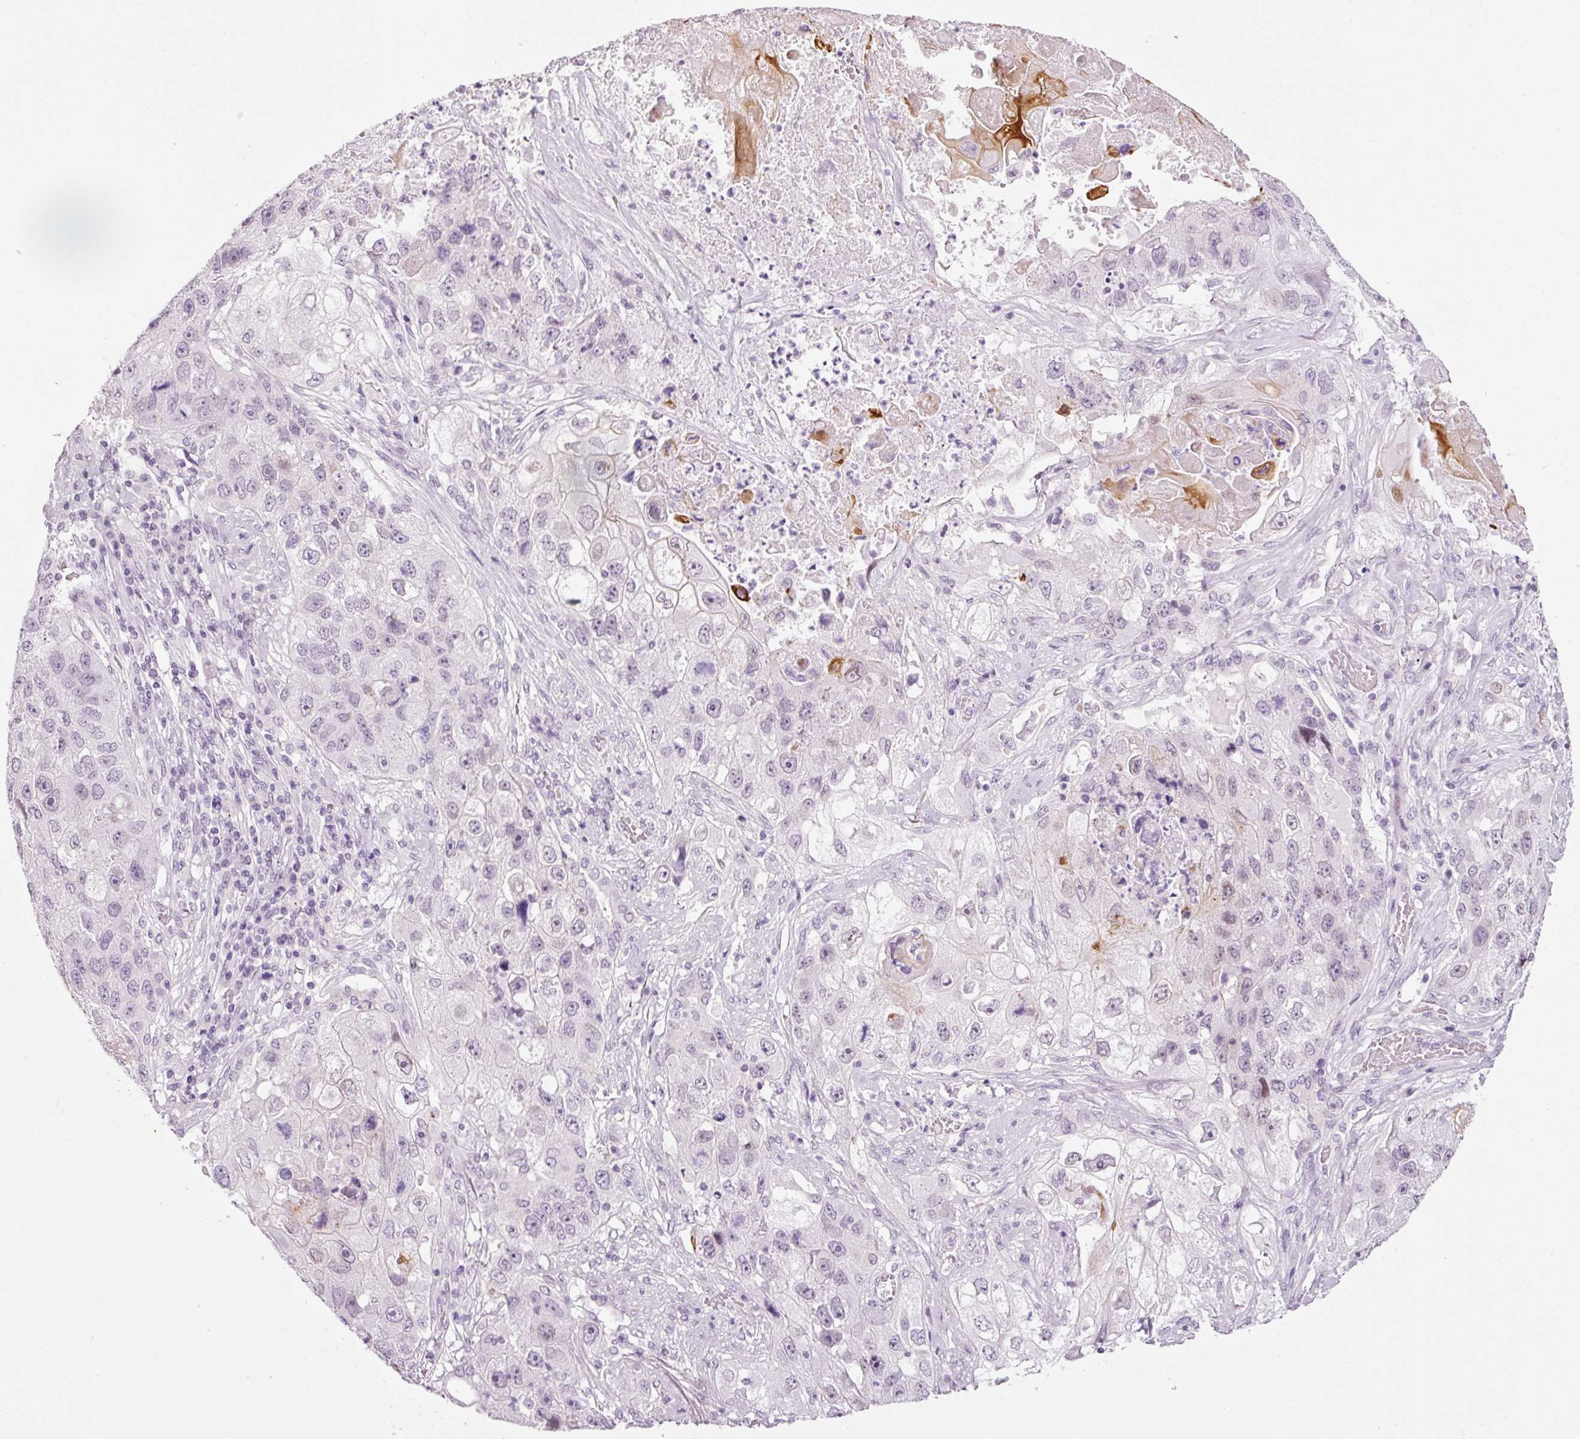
{"staining": {"intensity": "negative", "quantity": "none", "location": "none"}, "tissue": "lung cancer", "cell_type": "Tumor cells", "image_type": "cancer", "snomed": [{"axis": "morphology", "description": "Squamous cell carcinoma, NOS"}, {"axis": "topography", "description": "Lung"}], "caption": "An immunohistochemistry micrograph of lung cancer is shown. There is no staining in tumor cells of lung cancer.", "gene": "ANKRD20A1", "patient": {"sex": "male", "age": 61}}